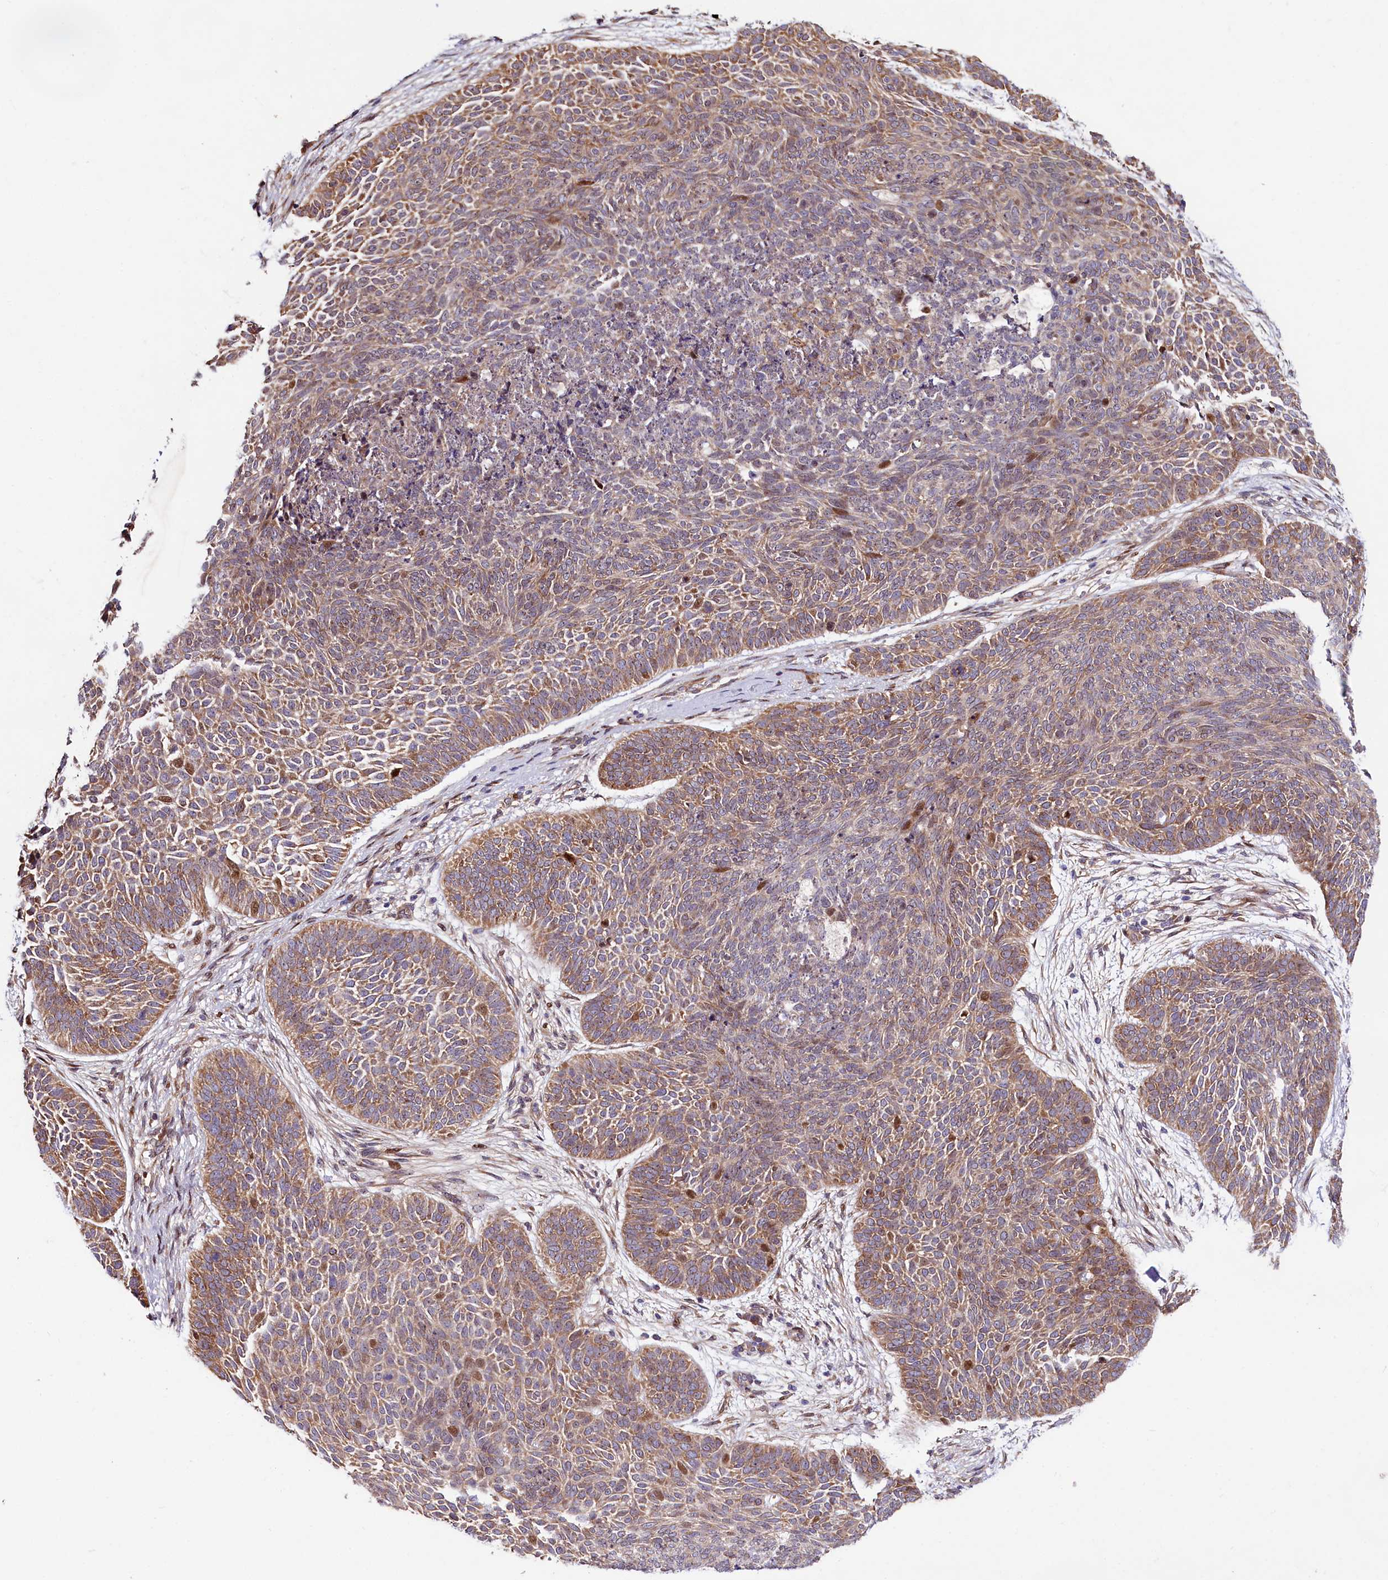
{"staining": {"intensity": "moderate", "quantity": ">75%", "location": "cytoplasmic/membranous"}, "tissue": "skin cancer", "cell_type": "Tumor cells", "image_type": "cancer", "snomed": [{"axis": "morphology", "description": "Basal cell carcinoma"}, {"axis": "topography", "description": "Skin"}], "caption": "Immunohistochemistry (IHC) (DAB) staining of human skin cancer (basal cell carcinoma) exhibits moderate cytoplasmic/membranous protein staining in approximately >75% of tumor cells.", "gene": "PDZRN3", "patient": {"sex": "male", "age": 85}}